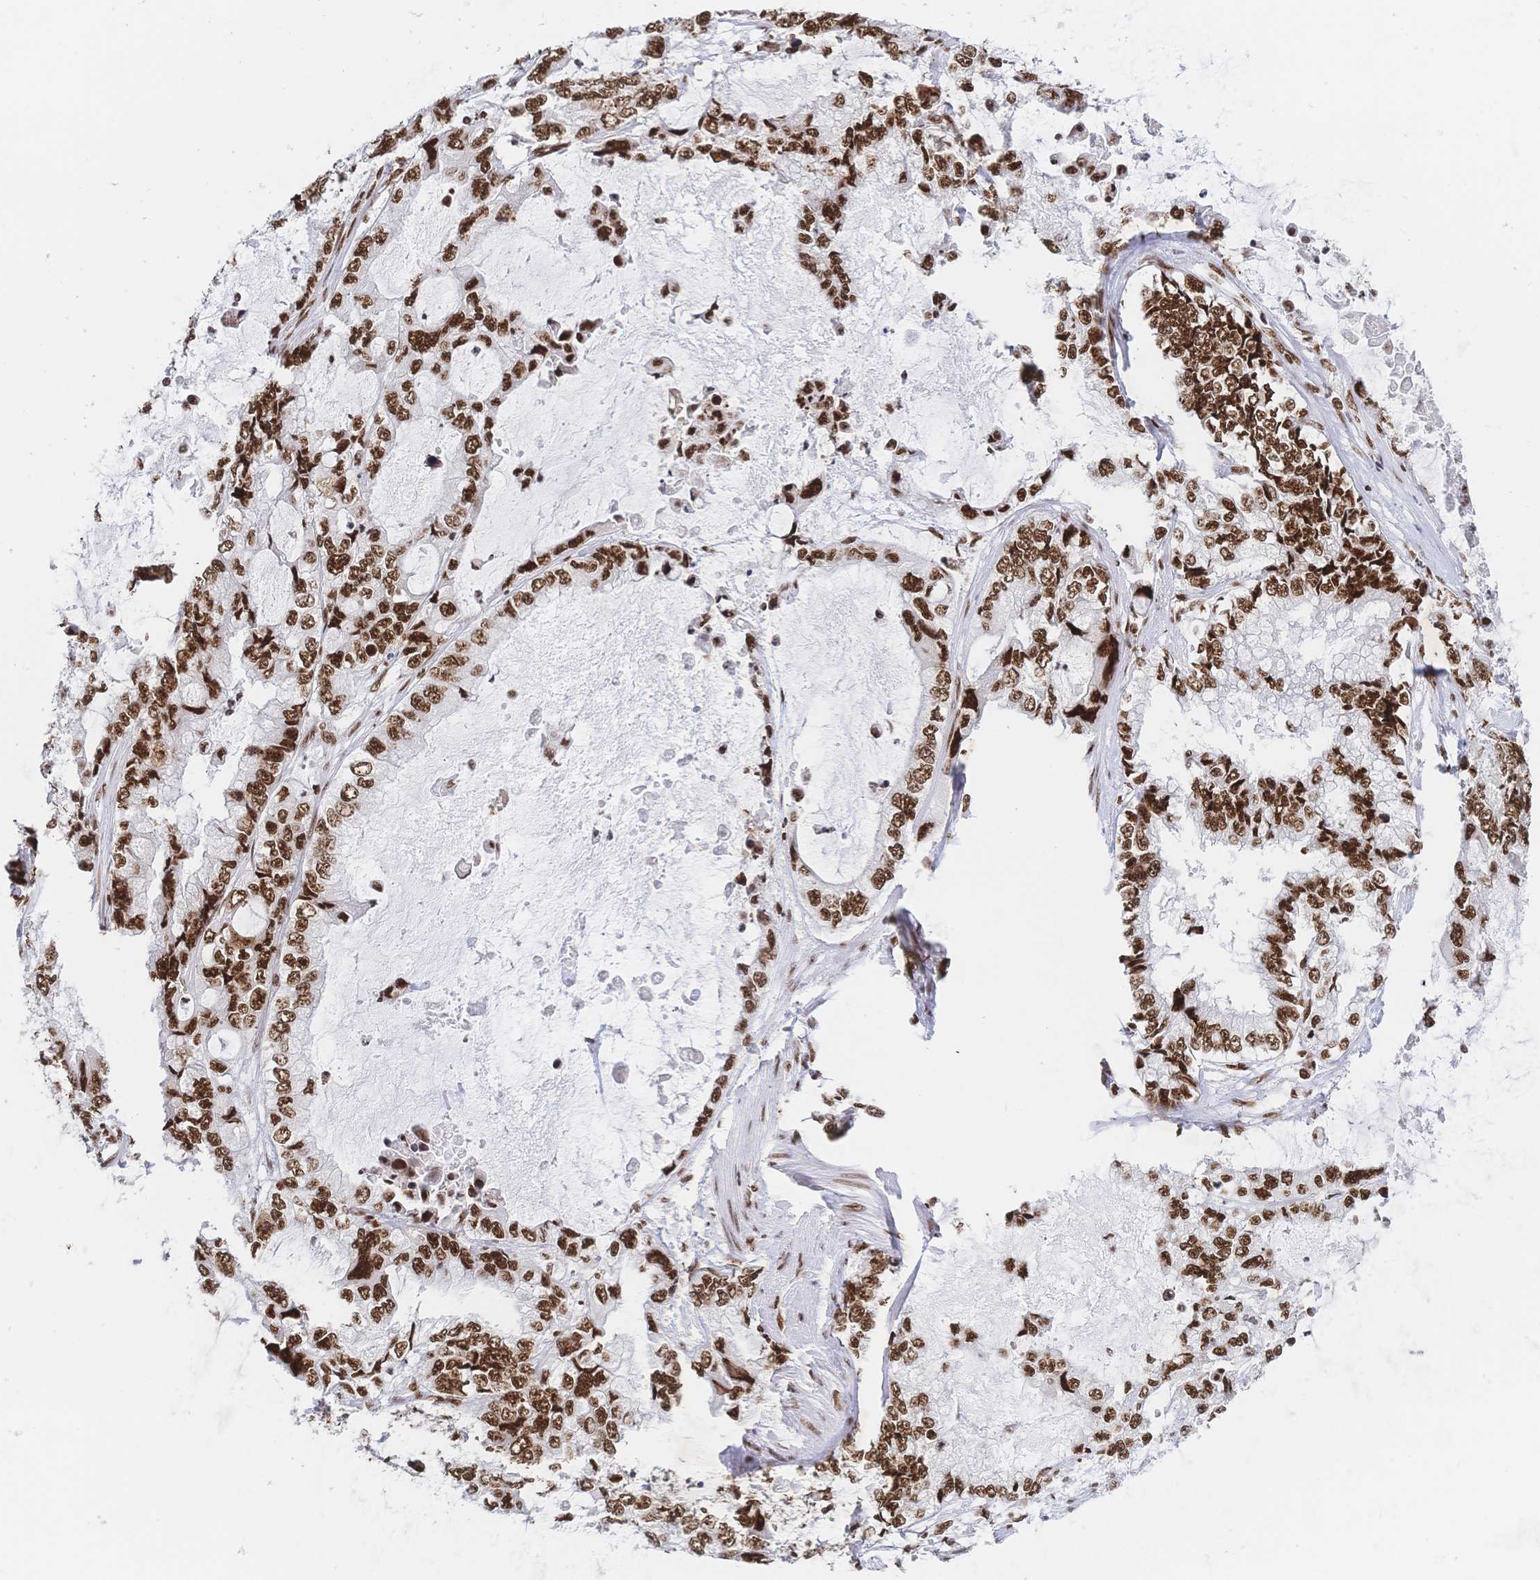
{"staining": {"intensity": "strong", "quantity": ">75%", "location": "nuclear"}, "tissue": "stomach cancer", "cell_type": "Tumor cells", "image_type": "cancer", "snomed": [{"axis": "morphology", "description": "Adenocarcinoma, NOS"}, {"axis": "topography", "description": "Pancreas"}, {"axis": "topography", "description": "Stomach, upper"}, {"axis": "topography", "description": "Stomach"}], "caption": "This image exhibits immunohistochemistry (IHC) staining of stomach cancer (adenocarcinoma), with high strong nuclear expression in about >75% of tumor cells.", "gene": "SRSF1", "patient": {"sex": "male", "age": 77}}